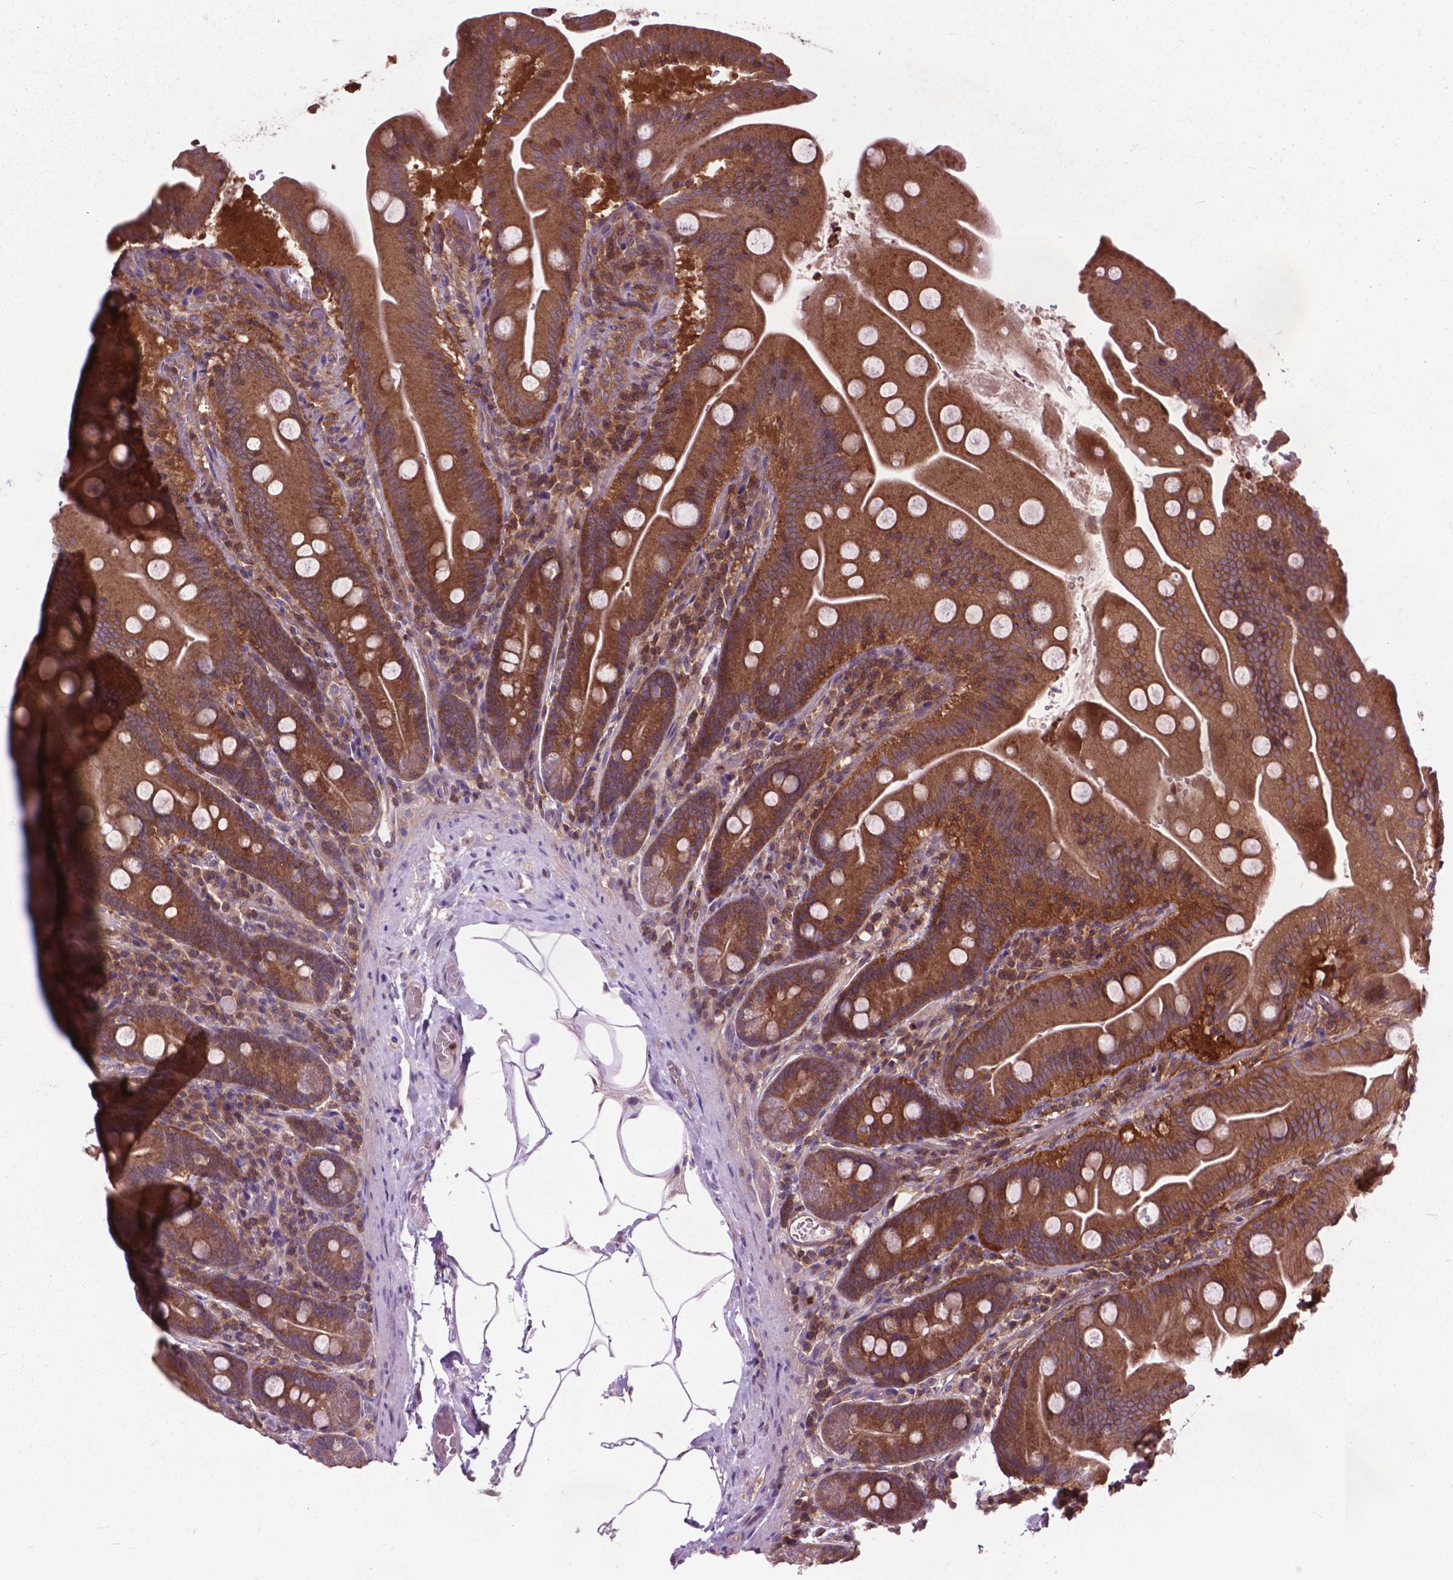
{"staining": {"intensity": "strong", "quantity": ">75%", "location": "cytoplasmic/membranous"}, "tissue": "small intestine", "cell_type": "Glandular cells", "image_type": "normal", "snomed": [{"axis": "morphology", "description": "Normal tissue, NOS"}, {"axis": "topography", "description": "Small intestine"}], "caption": "Protein analysis of normal small intestine shows strong cytoplasmic/membranous expression in about >75% of glandular cells. (DAB (3,3'-diaminobenzidine) = brown stain, brightfield microscopy at high magnification).", "gene": "ARAF", "patient": {"sex": "male", "age": 37}}